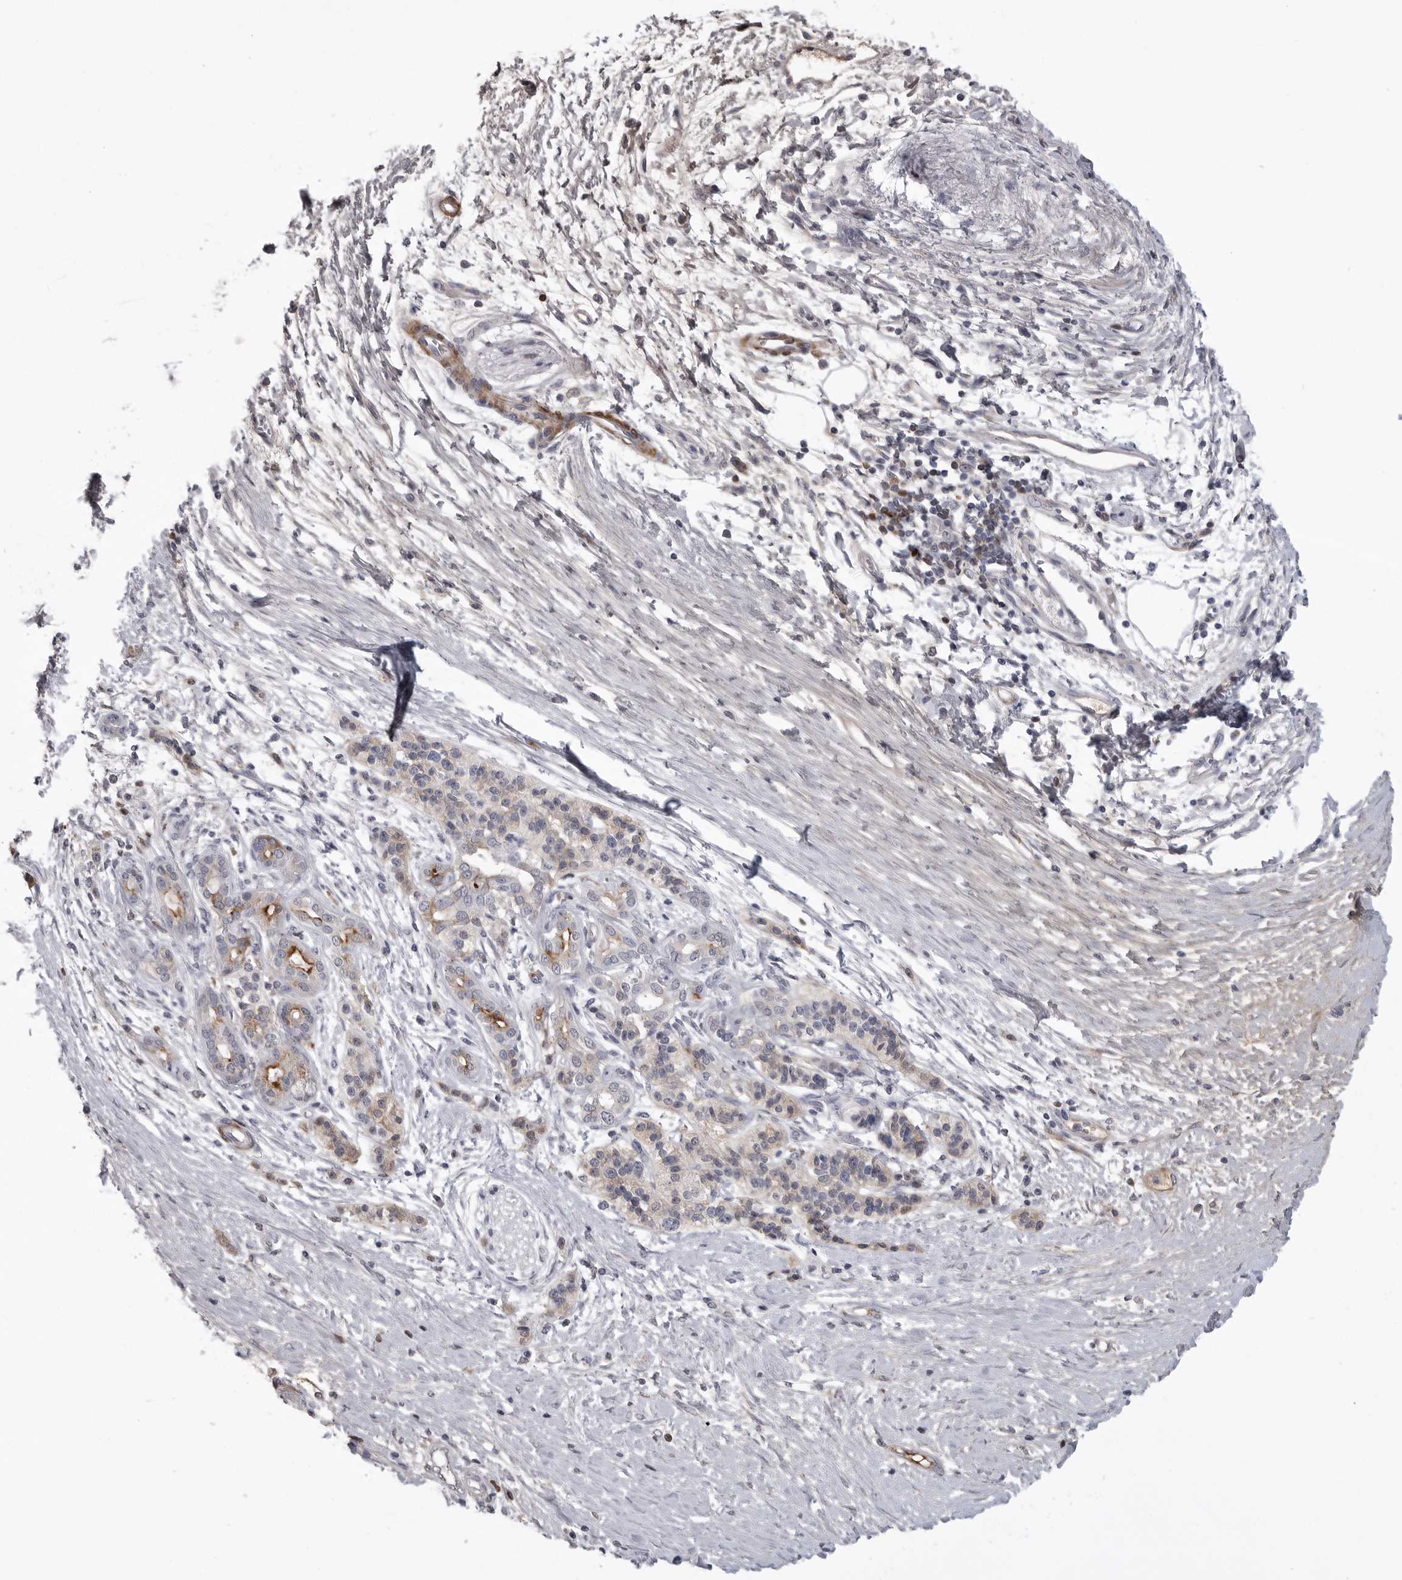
{"staining": {"intensity": "strong", "quantity": "<25%", "location": "cytoplasmic/membranous"}, "tissue": "pancreatic cancer", "cell_type": "Tumor cells", "image_type": "cancer", "snomed": [{"axis": "morphology", "description": "Adenocarcinoma, NOS"}, {"axis": "topography", "description": "Pancreas"}], "caption": "Immunohistochemical staining of human pancreatic cancer (adenocarcinoma) demonstrates strong cytoplasmic/membranous protein expression in about <25% of tumor cells. (DAB (3,3'-diaminobenzidine) IHC with brightfield microscopy, high magnification).", "gene": "SERPING1", "patient": {"sex": "male", "age": 50}}